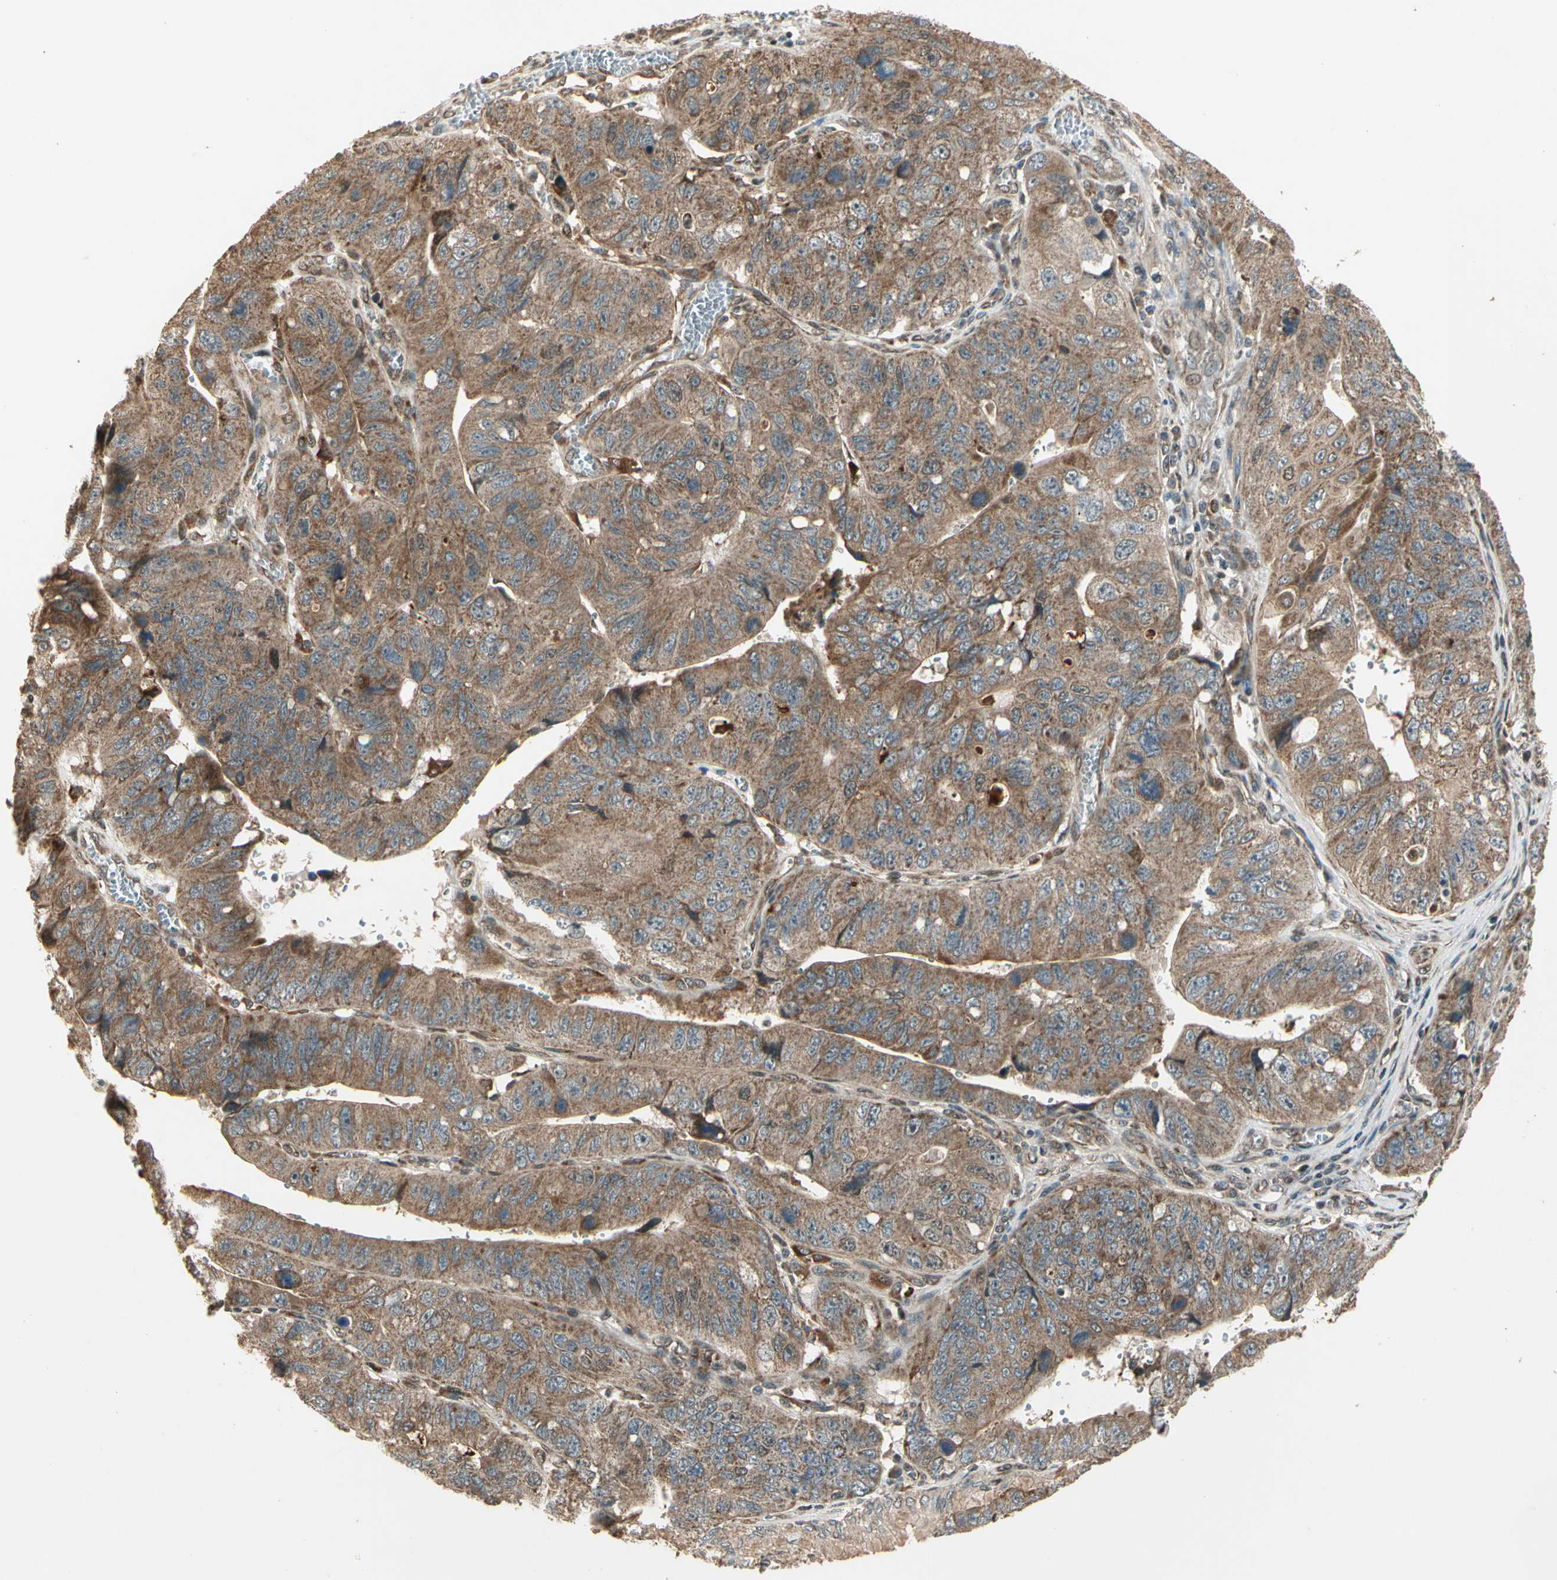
{"staining": {"intensity": "moderate", "quantity": ">75%", "location": "cytoplasmic/membranous"}, "tissue": "stomach cancer", "cell_type": "Tumor cells", "image_type": "cancer", "snomed": [{"axis": "morphology", "description": "Adenocarcinoma, NOS"}, {"axis": "topography", "description": "Stomach"}], "caption": "IHC image of stomach cancer stained for a protein (brown), which displays medium levels of moderate cytoplasmic/membranous staining in about >75% of tumor cells.", "gene": "GLUL", "patient": {"sex": "male", "age": 59}}